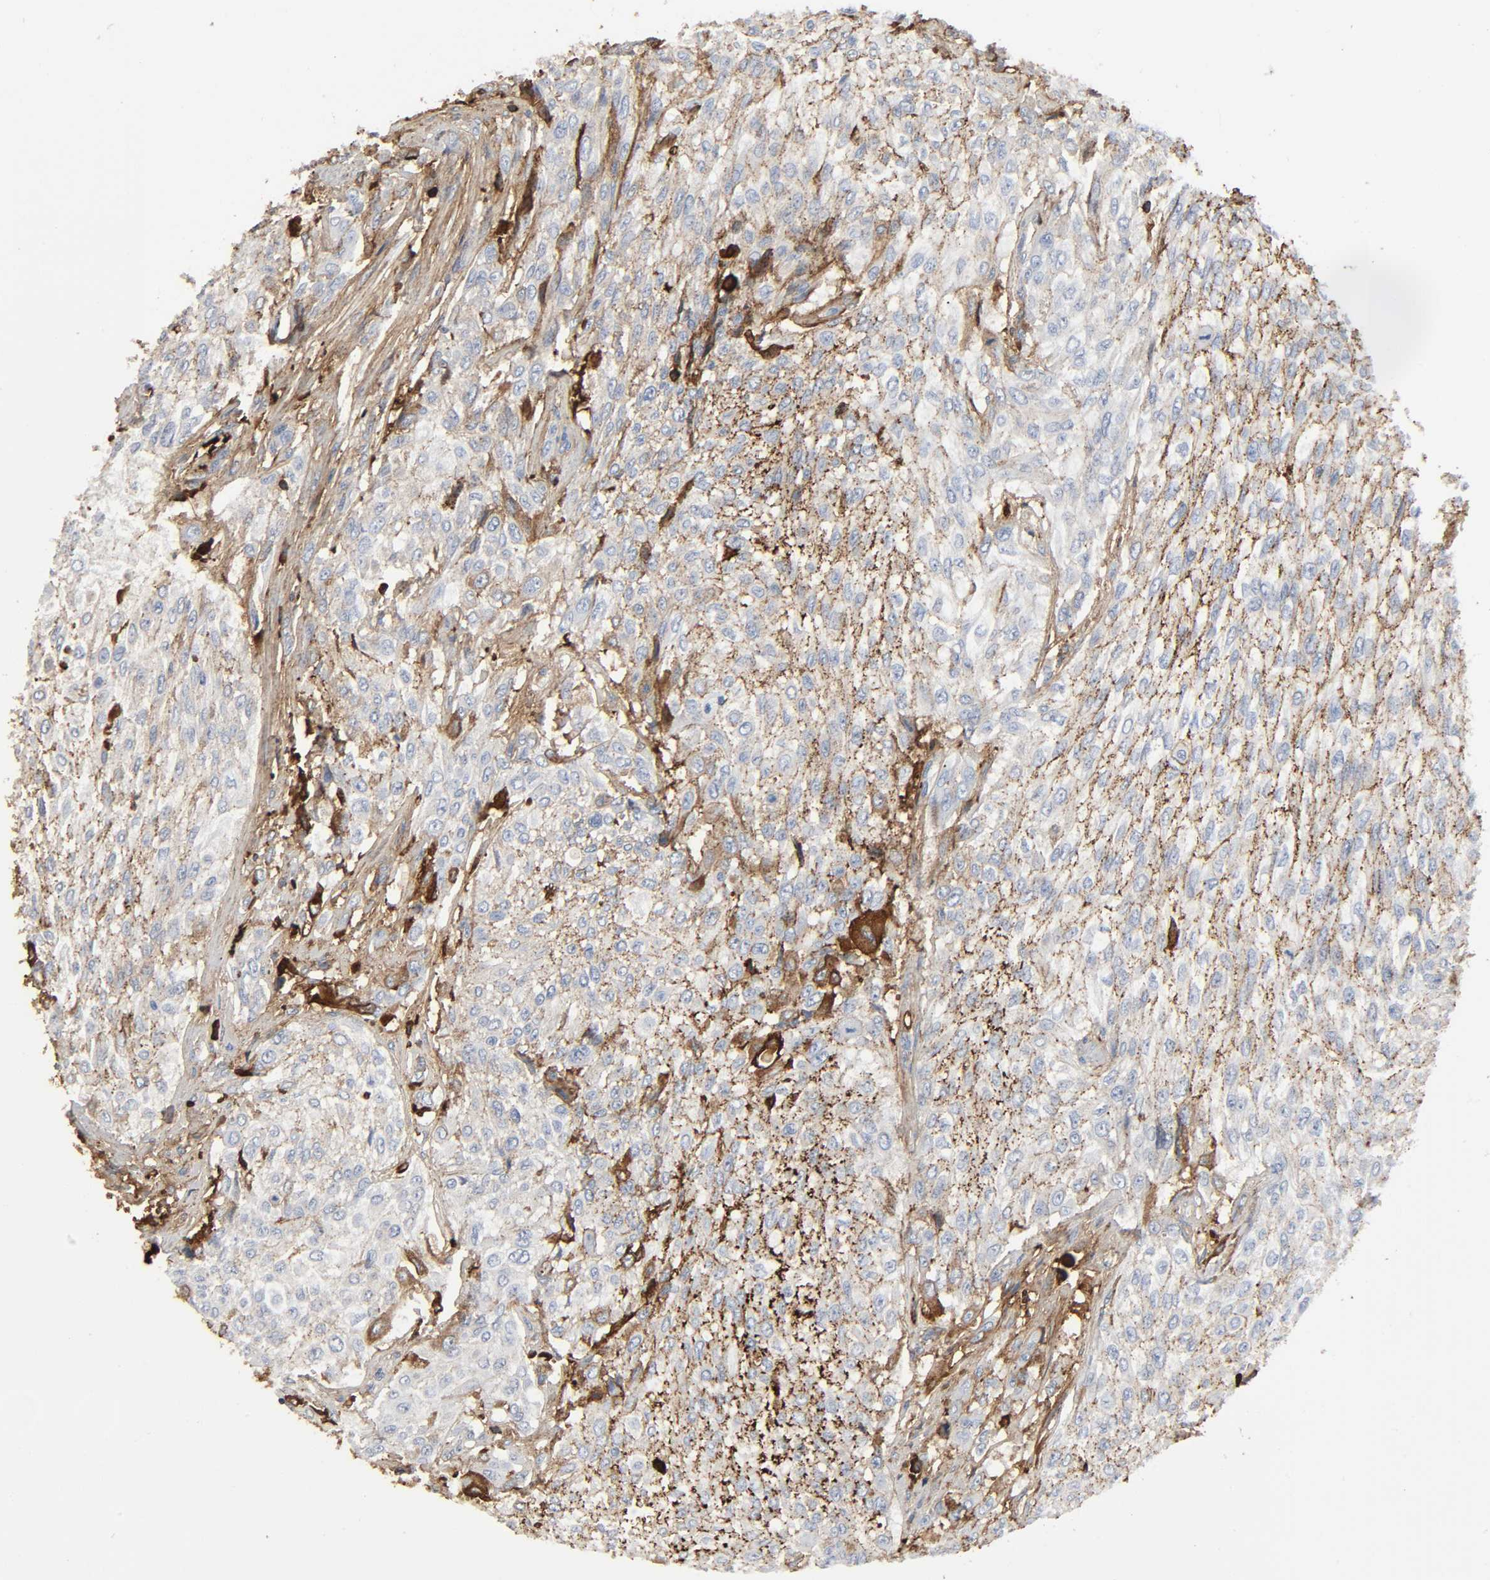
{"staining": {"intensity": "moderate", "quantity": "25%-75%", "location": "cytoplasmic/membranous"}, "tissue": "urothelial cancer", "cell_type": "Tumor cells", "image_type": "cancer", "snomed": [{"axis": "morphology", "description": "Urothelial carcinoma, High grade"}, {"axis": "topography", "description": "Urinary bladder"}], "caption": "This histopathology image exhibits immunohistochemistry staining of urothelial cancer, with medium moderate cytoplasmic/membranous staining in about 25%-75% of tumor cells.", "gene": "C3", "patient": {"sex": "male", "age": 57}}